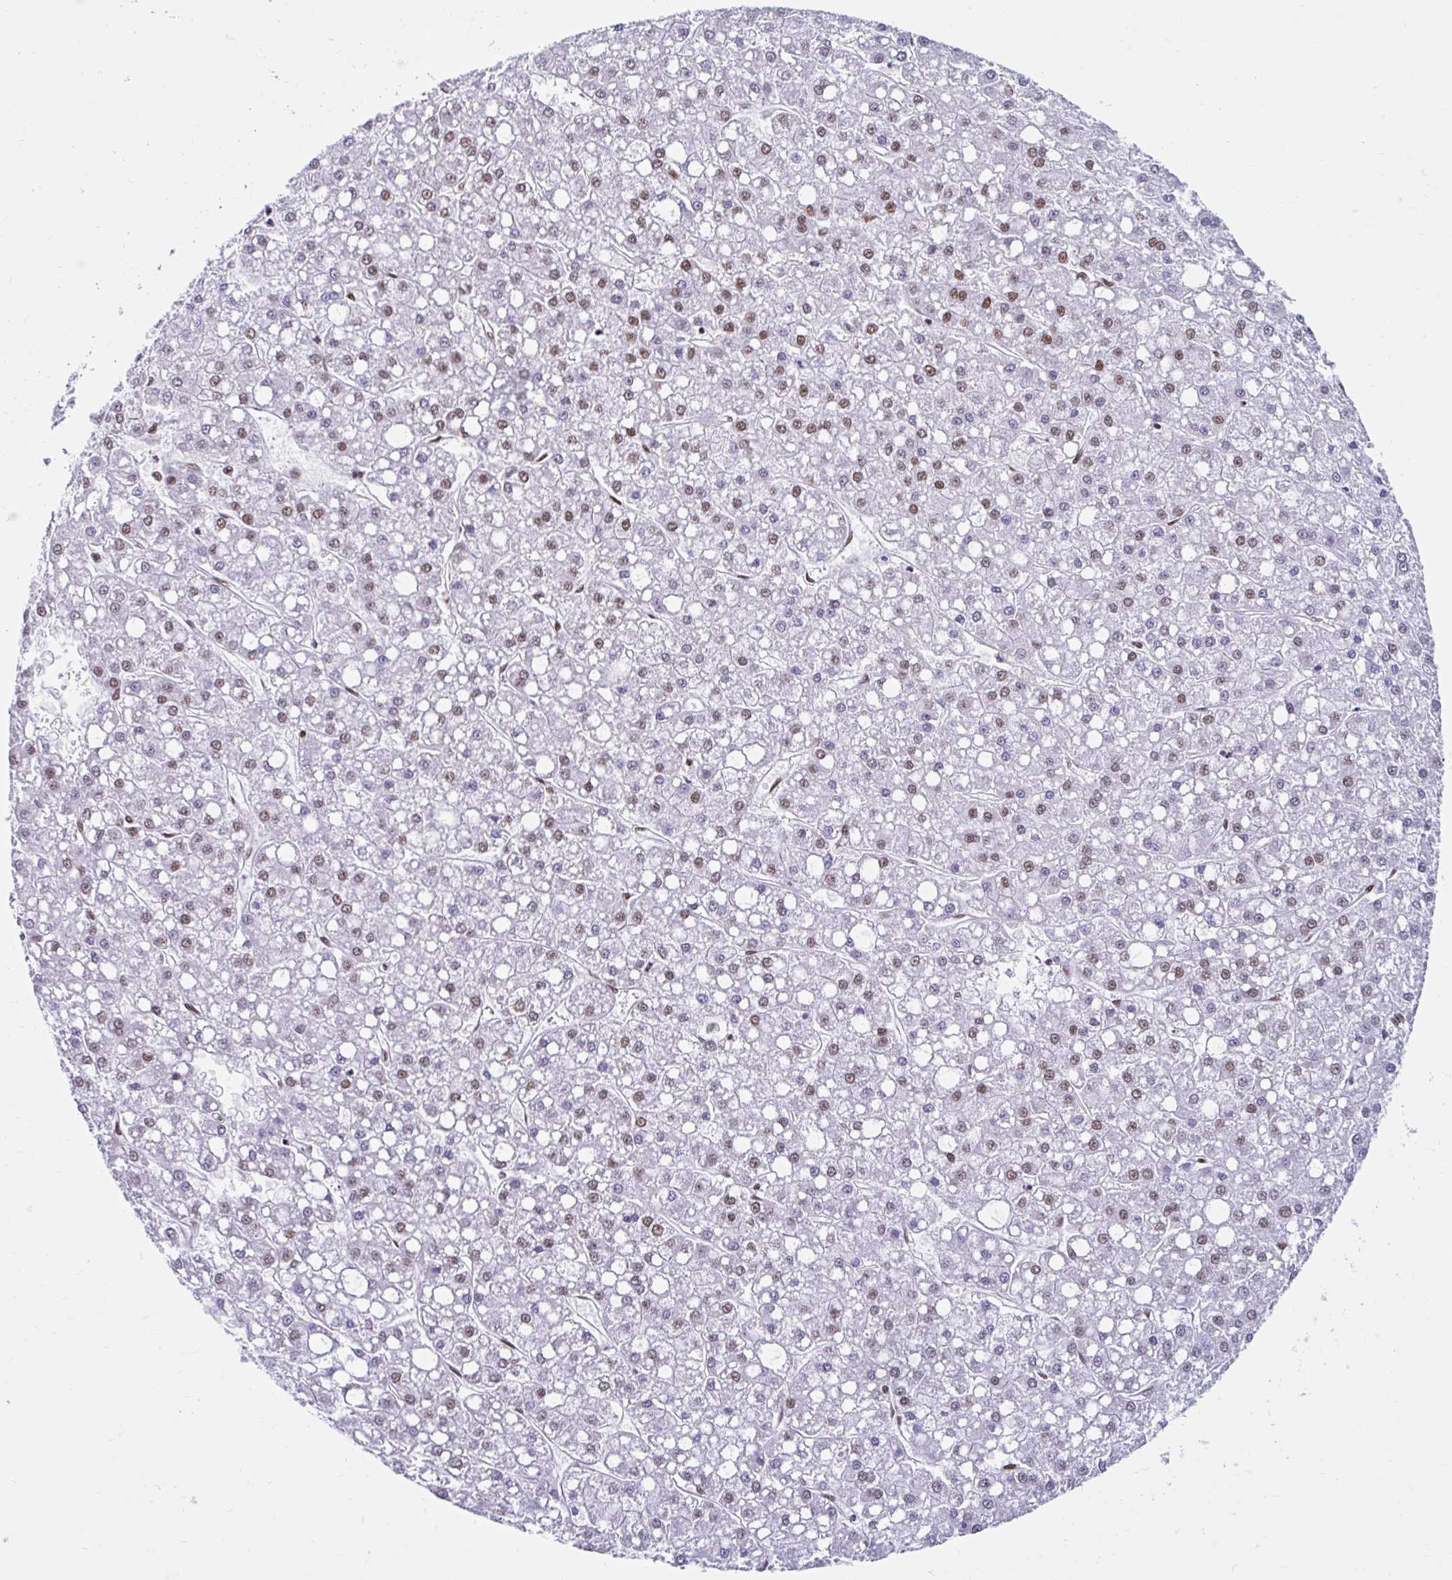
{"staining": {"intensity": "weak", "quantity": "25%-75%", "location": "nuclear"}, "tissue": "liver cancer", "cell_type": "Tumor cells", "image_type": "cancer", "snomed": [{"axis": "morphology", "description": "Carcinoma, Hepatocellular, NOS"}, {"axis": "topography", "description": "Liver"}], "caption": "Human liver cancer (hepatocellular carcinoma) stained for a protein (brown) demonstrates weak nuclear positive positivity in about 25%-75% of tumor cells.", "gene": "KHDRBS1", "patient": {"sex": "male", "age": 67}}